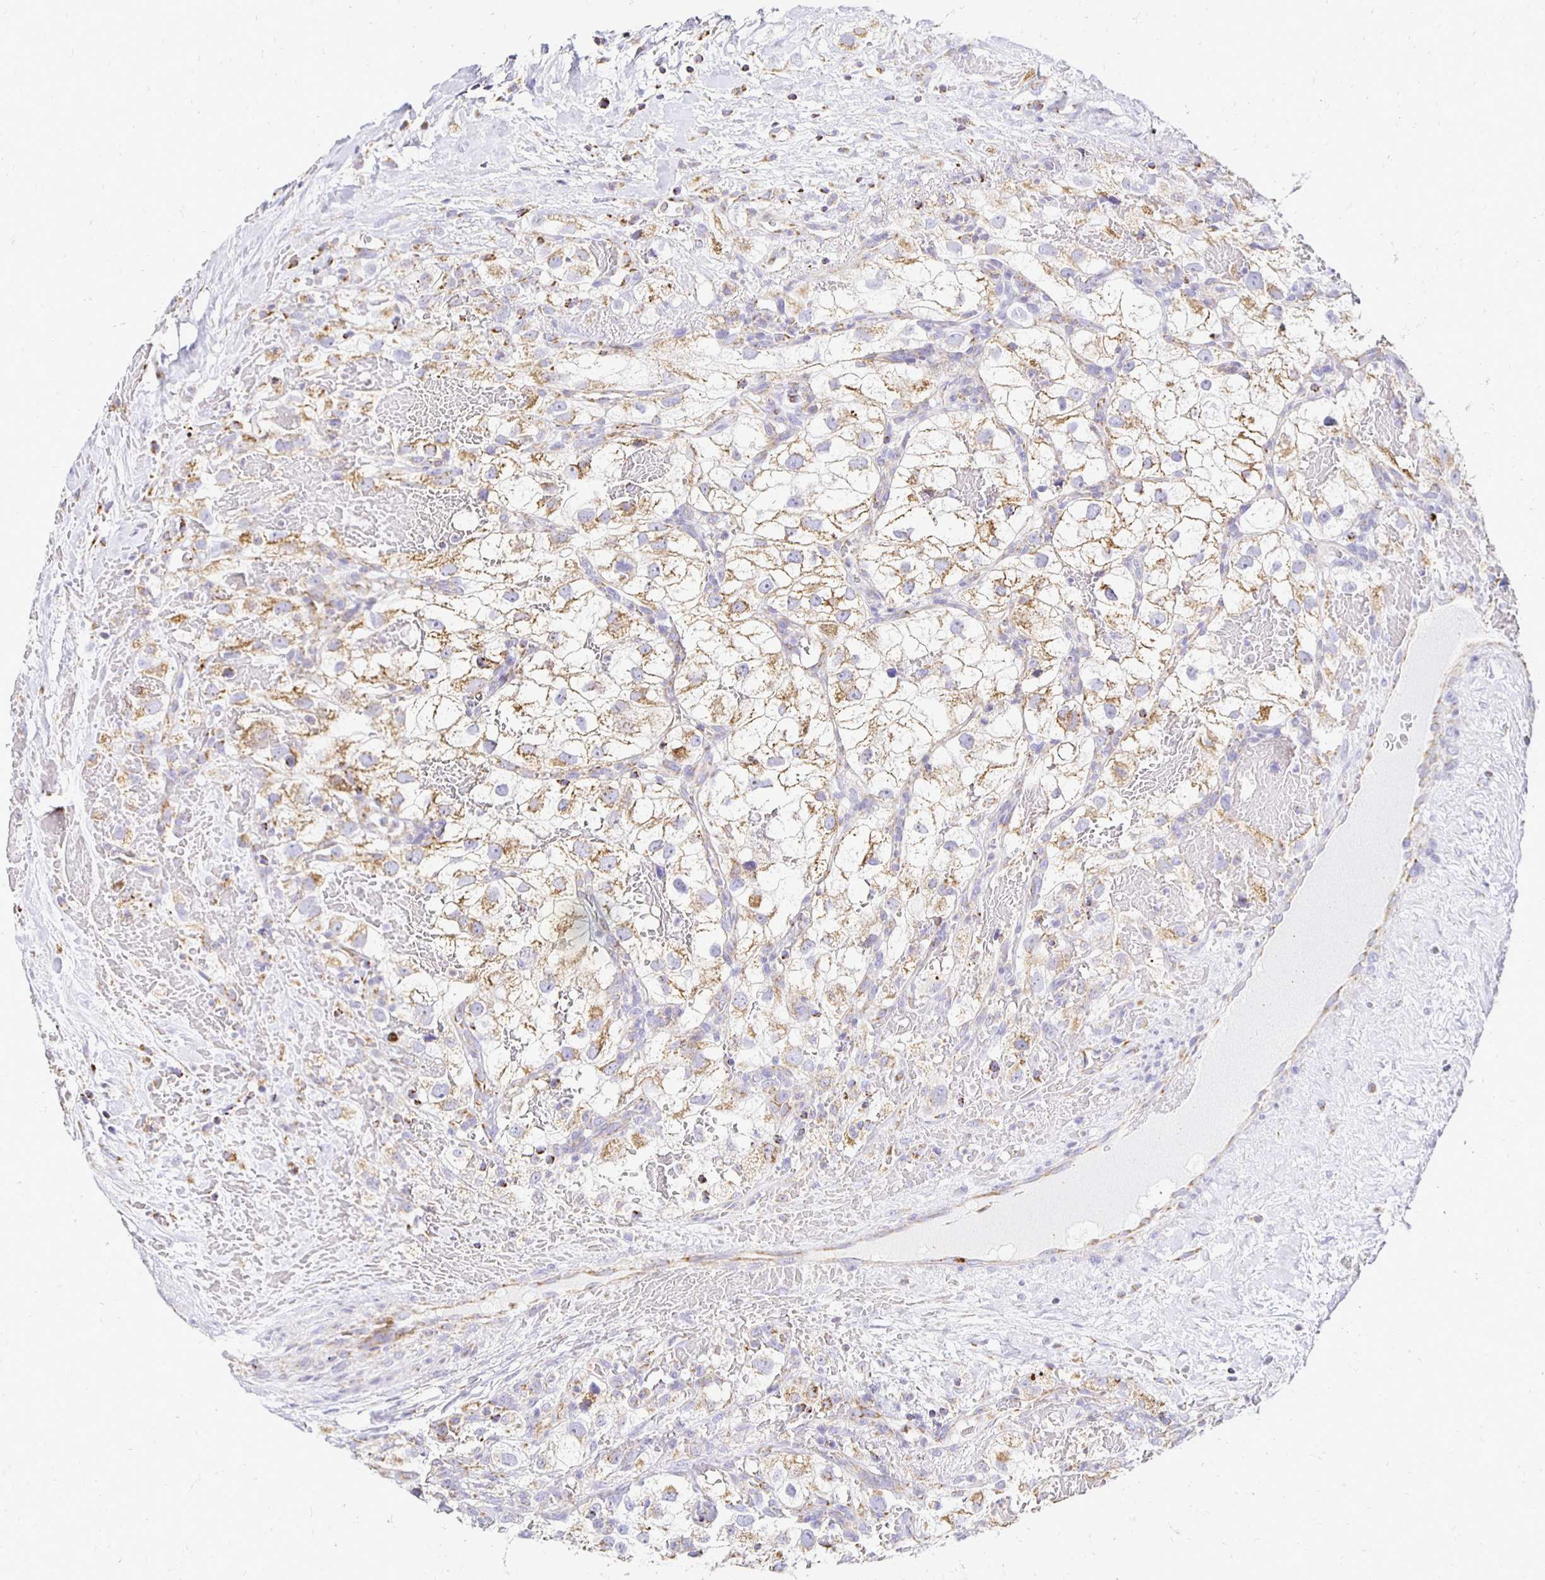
{"staining": {"intensity": "moderate", "quantity": ">75%", "location": "cytoplasmic/membranous"}, "tissue": "renal cancer", "cell_type": "Tumor cells", "image_type": "cancer", "snomed": [{"axis": "morphology", "description": "Adenocarcinoma, NOS"}, {"axis": "topography", "description": "Kidney"}], "caption": "Moderate cytoplasmic/membranous protein positivity is identified in approximately >75% of tumor cells in renal adenocarcinoma. The protein of interest is shown in brown color, while the nuclei are stained blue.", "gene": "PLAAT2", "patient": {"sex": "male", "age": 59}}